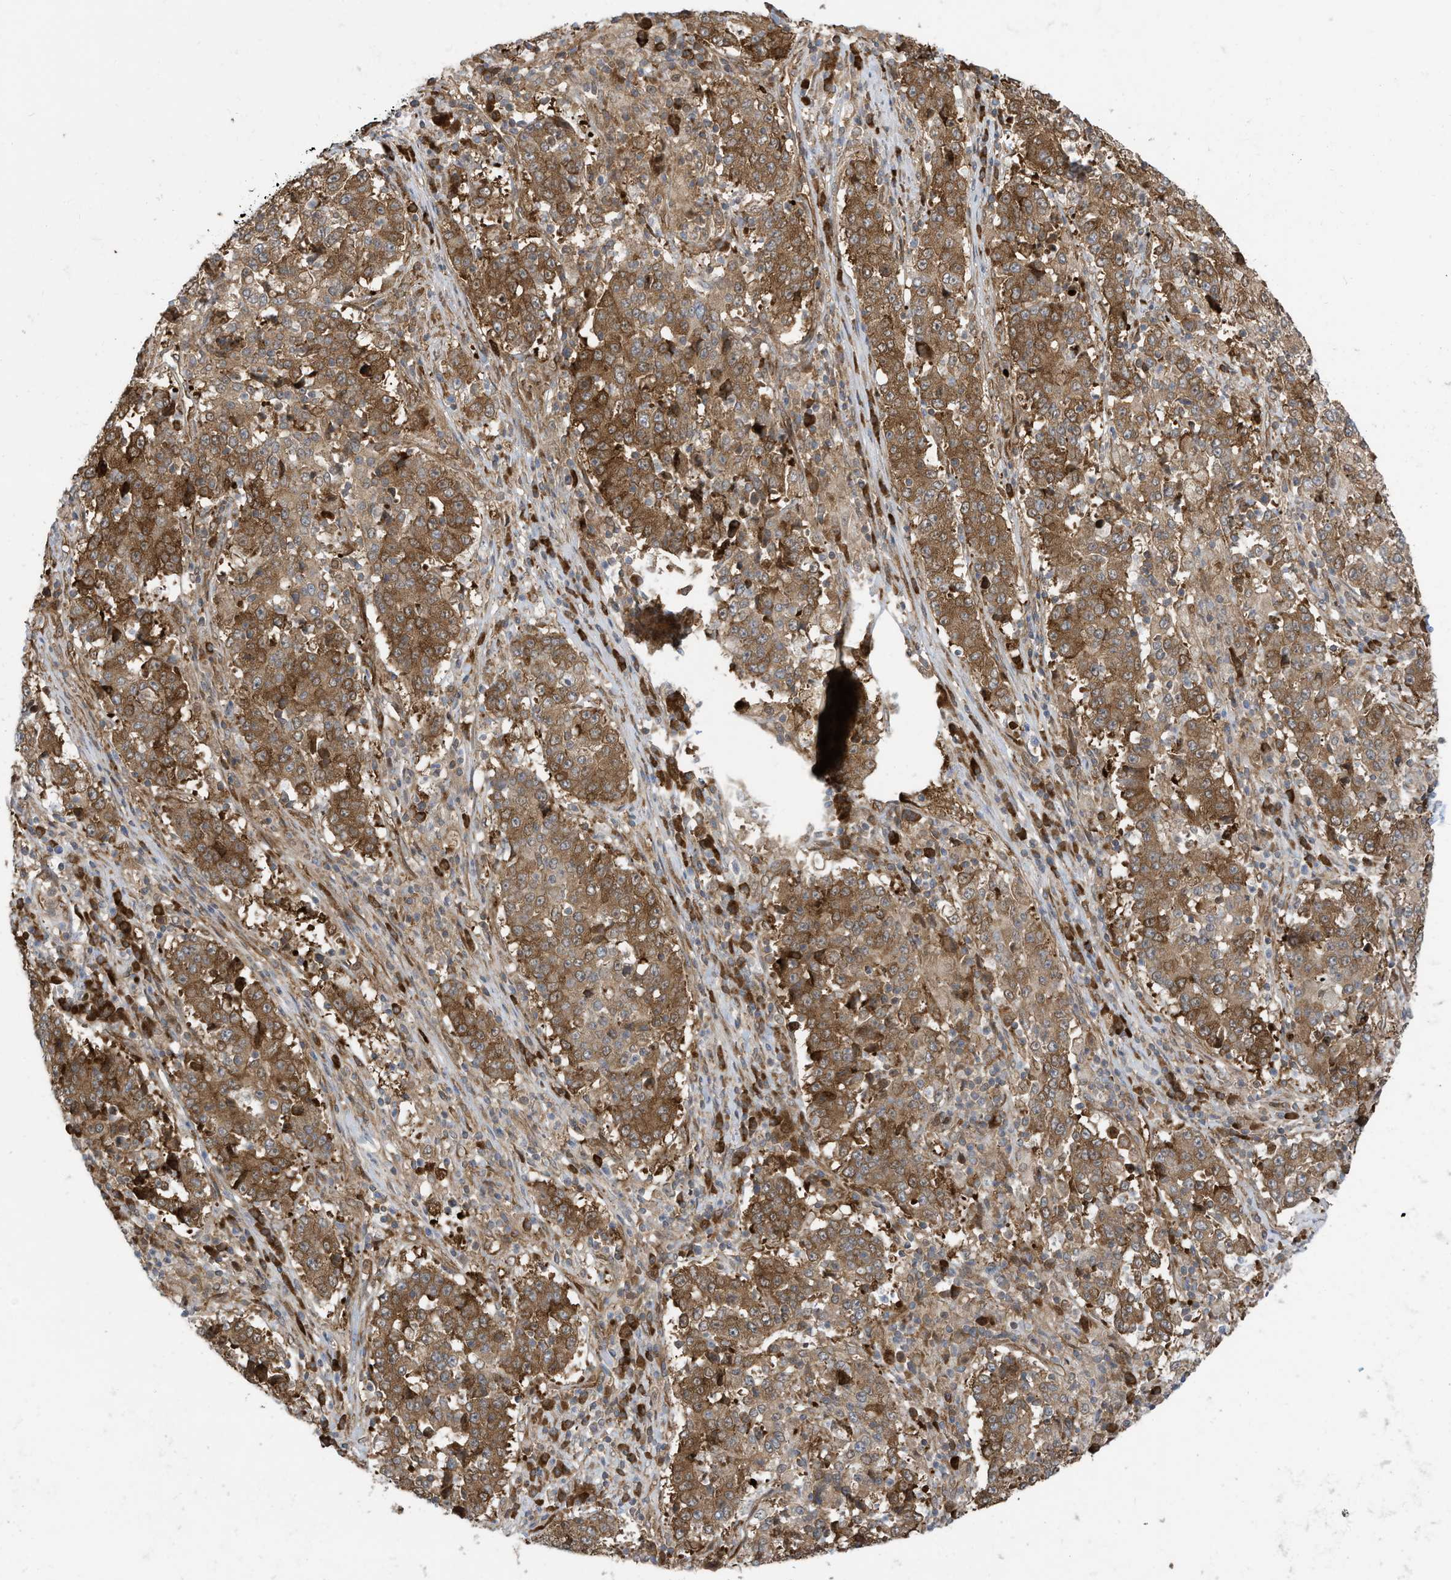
{"staining": {"intensity": "moderate", "quantity": ">75%", "location": "cytoplasmic/membranous"}, "tissue": "stomach cancer", "cell_type": "Tumor cells", "image_type": "cancer", "snomed": [{"axis": "morphology", "description": "Adenocarcinoma, NOS"}, {"axis": "topography", "description": "Stomach"}], "caption": "Moderate cytoplasmic/membranous protein positivity is appreciated in about >75% of tumor cells in adenocarcinoma (stomach). The staining was performed using DAB (3,3'-diaminobenzidine), with brown indicating positive protein expression. Nuclei are stained blue with hematoxylin.", "gene": "USE1", "patient": {"sex": "male", "age": 59}}